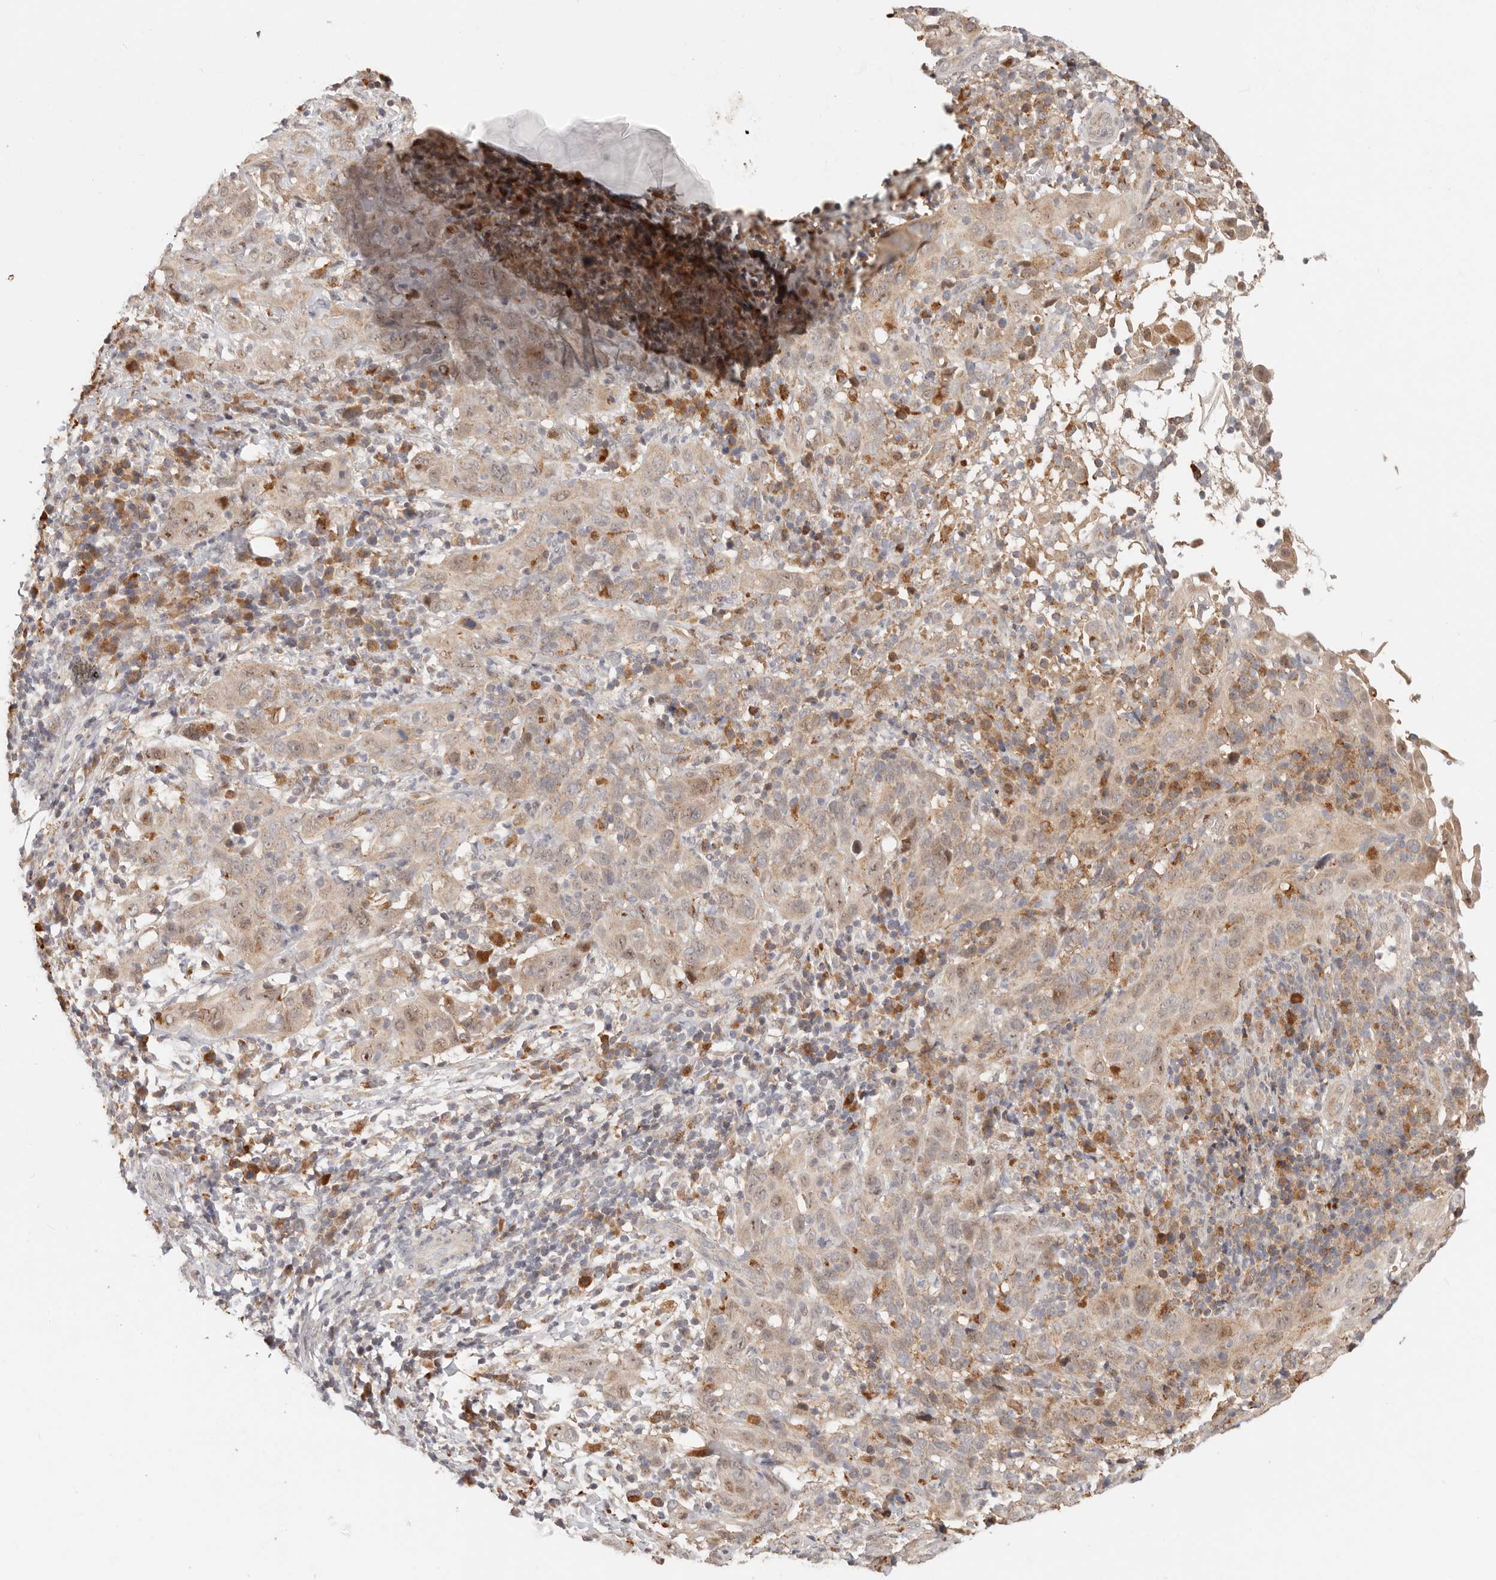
{"staining": {"intensity": "weak", "quantity": ">75%", "location": "cytoplasmic/membranous,nuclear"}, "tissue": "cervical cancer", "cell_type": "Tumor cells", "image_type": "cancer", "snomed": [{"axis": "morphology", "description": "Squamous cell carcinoma, NOS"}, {"axis": "topography", "description": "Cervix"}], "caption": "Immunohistochemistry (IHC) of squamous cell carcinoma (cervical) demonstrates low levels of weak cytoplasmic/membranous and nuclear staining in approximately >75% of tumor cells. The protein is stained brown, and the nuclei are stained in blue (DAB IHC with brightfield microscopy, high magnification).", "gene": "ZRANB1", "patient": {"sex": "female", "age": 46}}